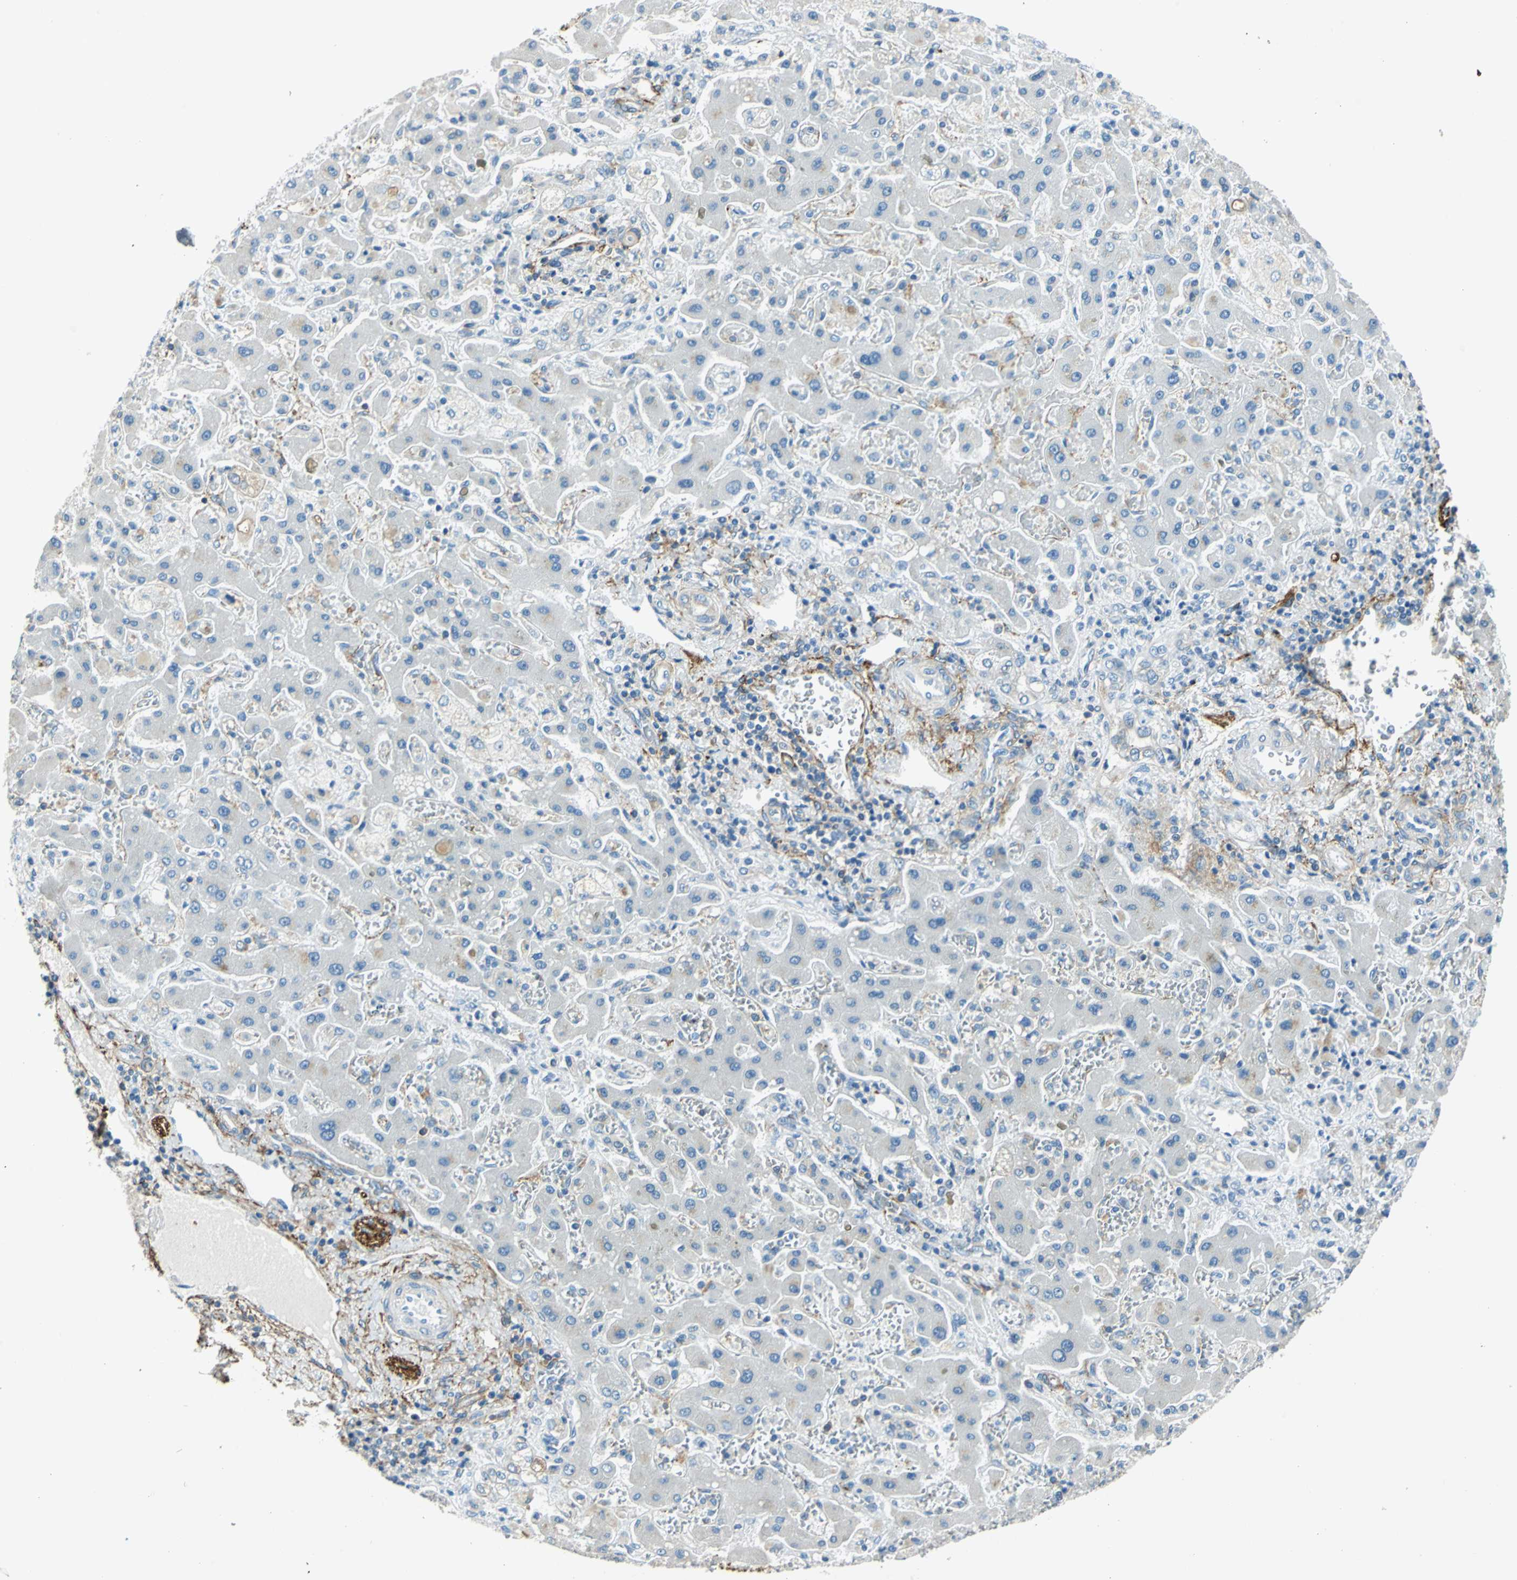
{"staining": {"intensity": "negative", "quantity": "none", "location": "none"}, "tissue": "liver cancer", "cell_type": "Tumor cells", "image_type": "cancer", "snomed": [{"axis": "morphology", "description": "Cholangiocarcinoma"}, {"axis": "topography", "description": "Liver"}], "caption": "High magnification brightfield microscopy of liver cancer (cholangiocarcinoma) stained with DAB (brown) and counterstained with hematoxylin (blue): tumor cells show no significant positivity. (Stains: DAB (3,3'-diaminobenzidine) immunohistochemistry with hematoxylin counter stain, Microscopy: brightfield microscopy at high magnification).", "gene": "AKAP12", "patient": {"sex": "male", "age": 50}}